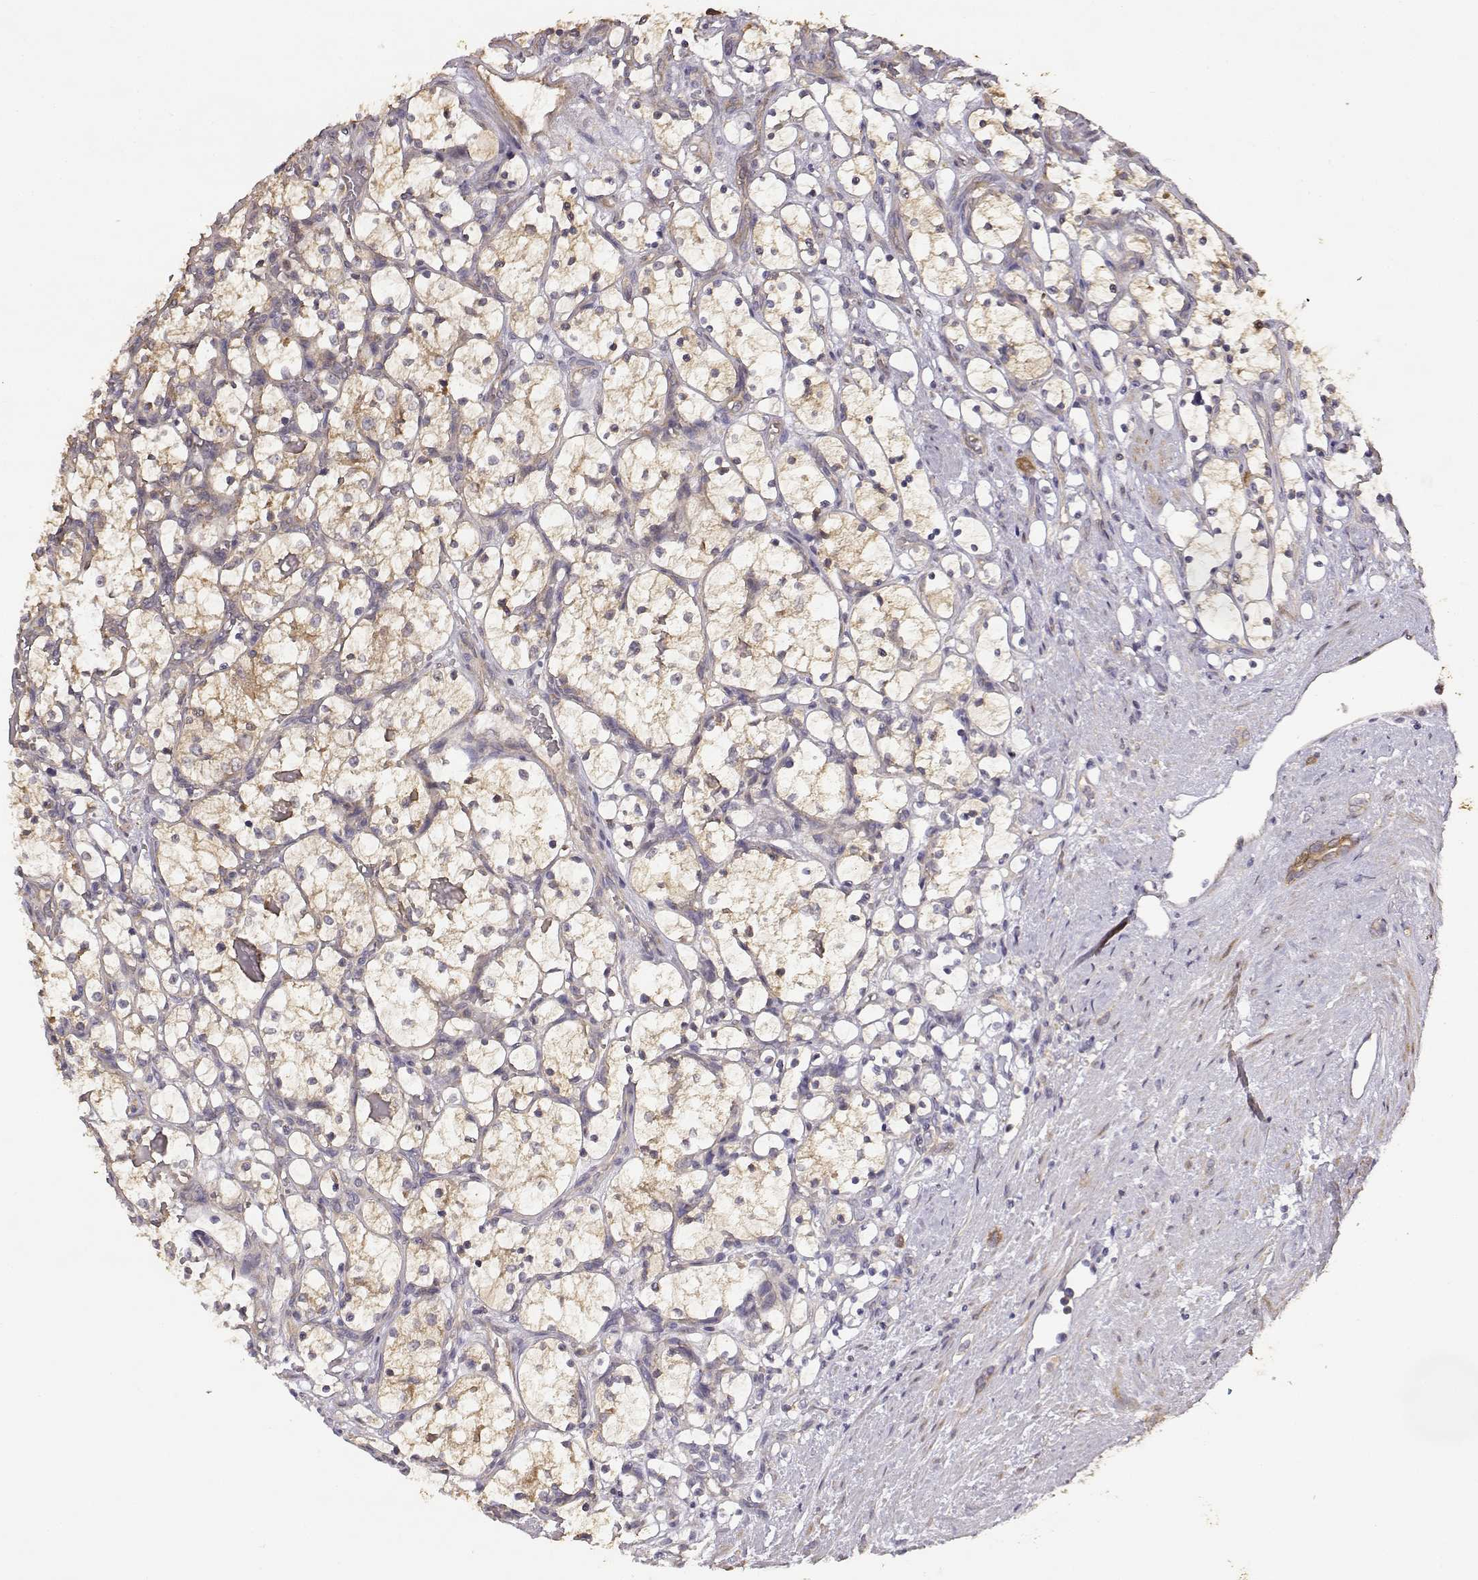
{"staining": {"intensity": "weak", "quantity": ">75%", "location": "cytoplasmic/membranous"}, "tissue": "renal cancer", "cell_type": "Tumor cells", "image_type": "cancer", "snomed": [{"axis": "morphology", "description": "Adenocarcinoma, NOS"}, {"axis": "topography", "description": "Kidney"}], "caption": "This is a micrograph of IHC staining of adenocarcinoma (renal), which shows weak expression in the cytoplasmic/membranous of tumor cells.", "gene": "CRIM1", "patient": {"sex": "female", "age": 69}}